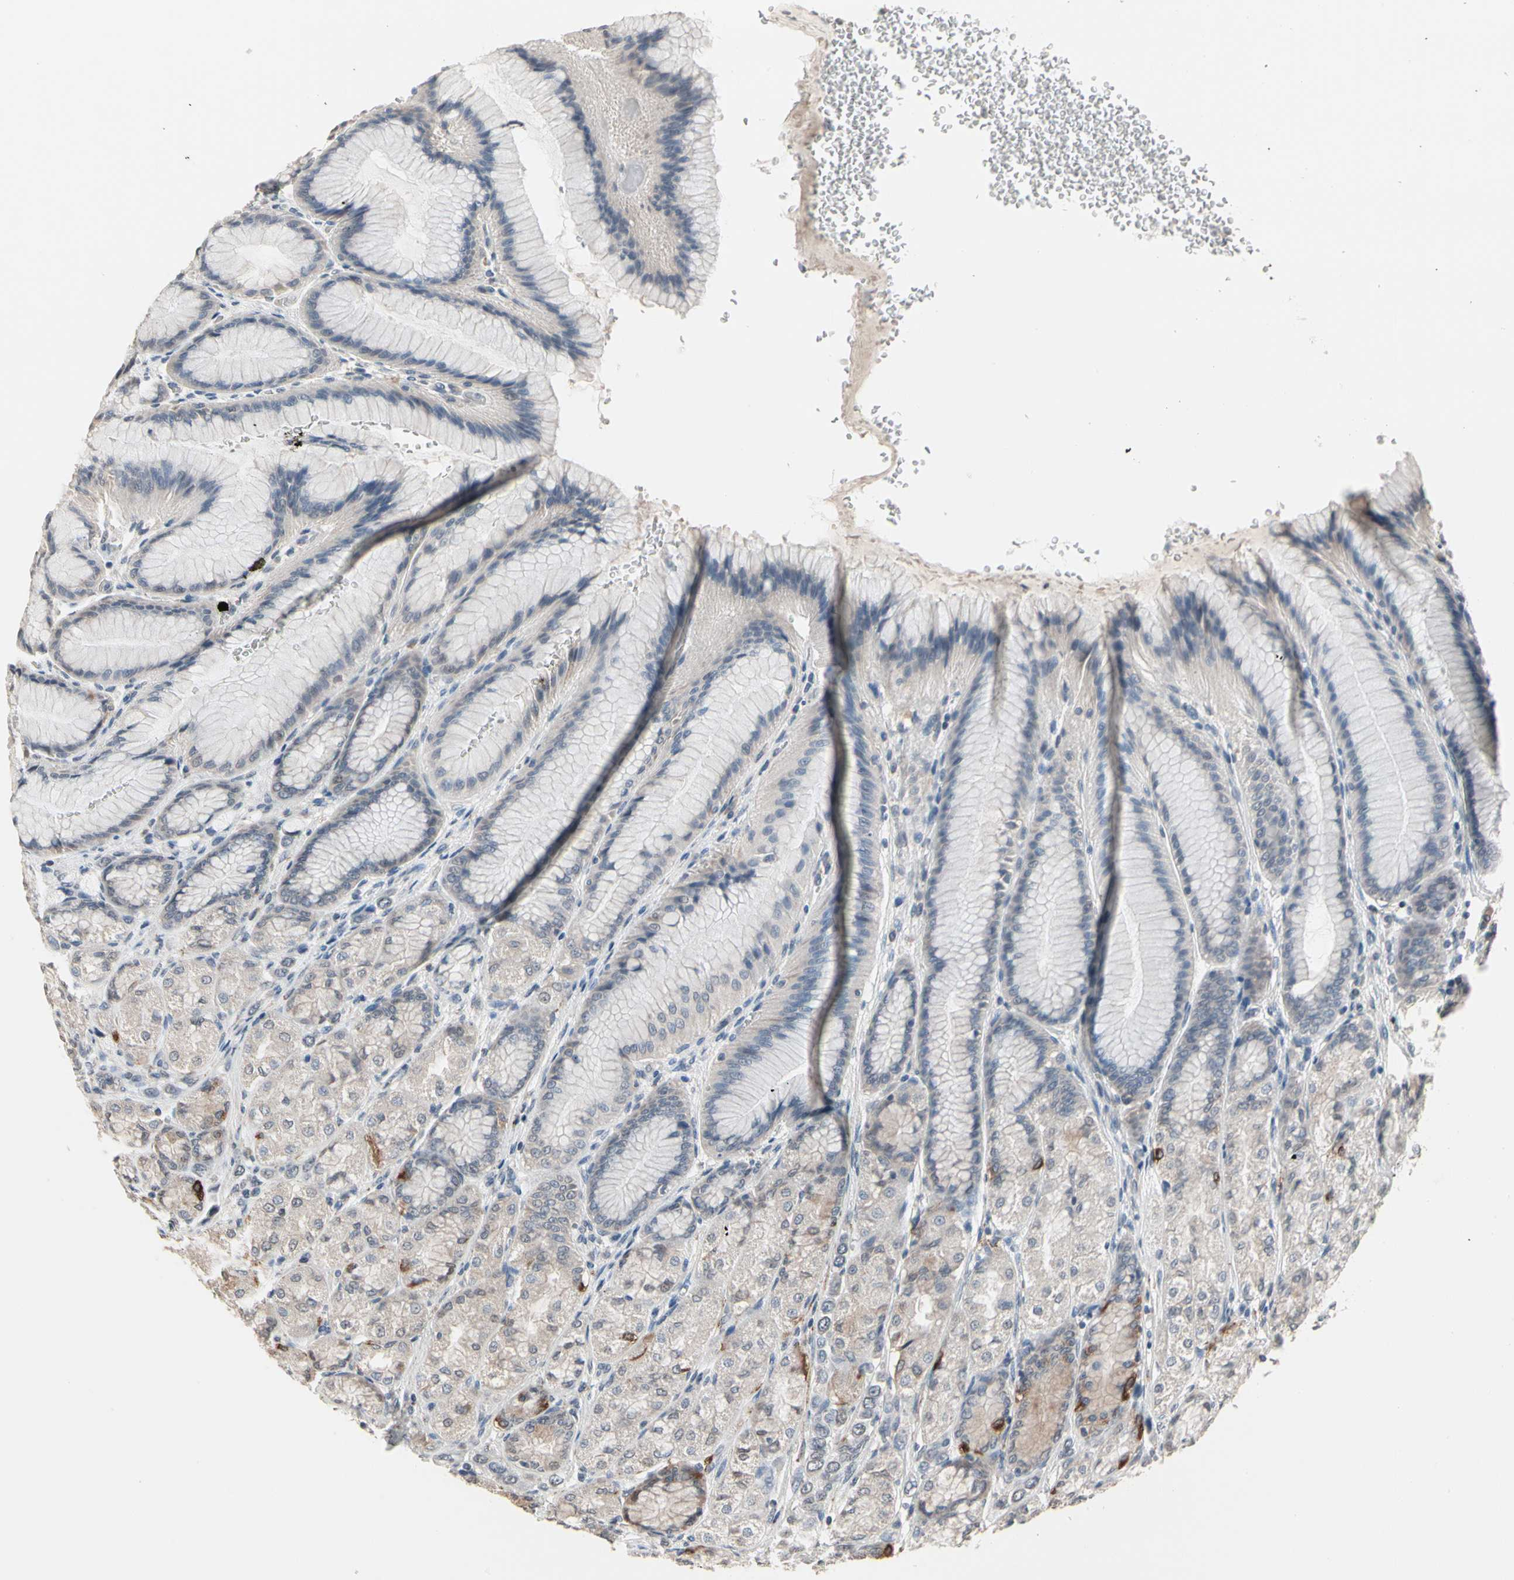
{"staining": {"intensity": "weak", "quantity": "<25%", "location": "cytoplasmic/membranous"}, "tissue": "stomach", "cell_type": "Glandular cells", "image_type": "normal", "snomed": [{"axis": "morphology", "description": "Normal tissue, NOS"}, {"axis": "morphology", "description": "Adenocarcinoma, NOS"}, {"axis": "topography", "description": "Stomach"}, {"axis": "topography", "description": "Stomach, lower"}], "caption": "This image is of normal stomach stained with immunohistochemistry (IHC) to label a protein in brown with the nuclei are counter-stained blue. There is no positivity in glandular cells.", "gene": "SV2A", "patient": {"sex": "female", "age": 65}}